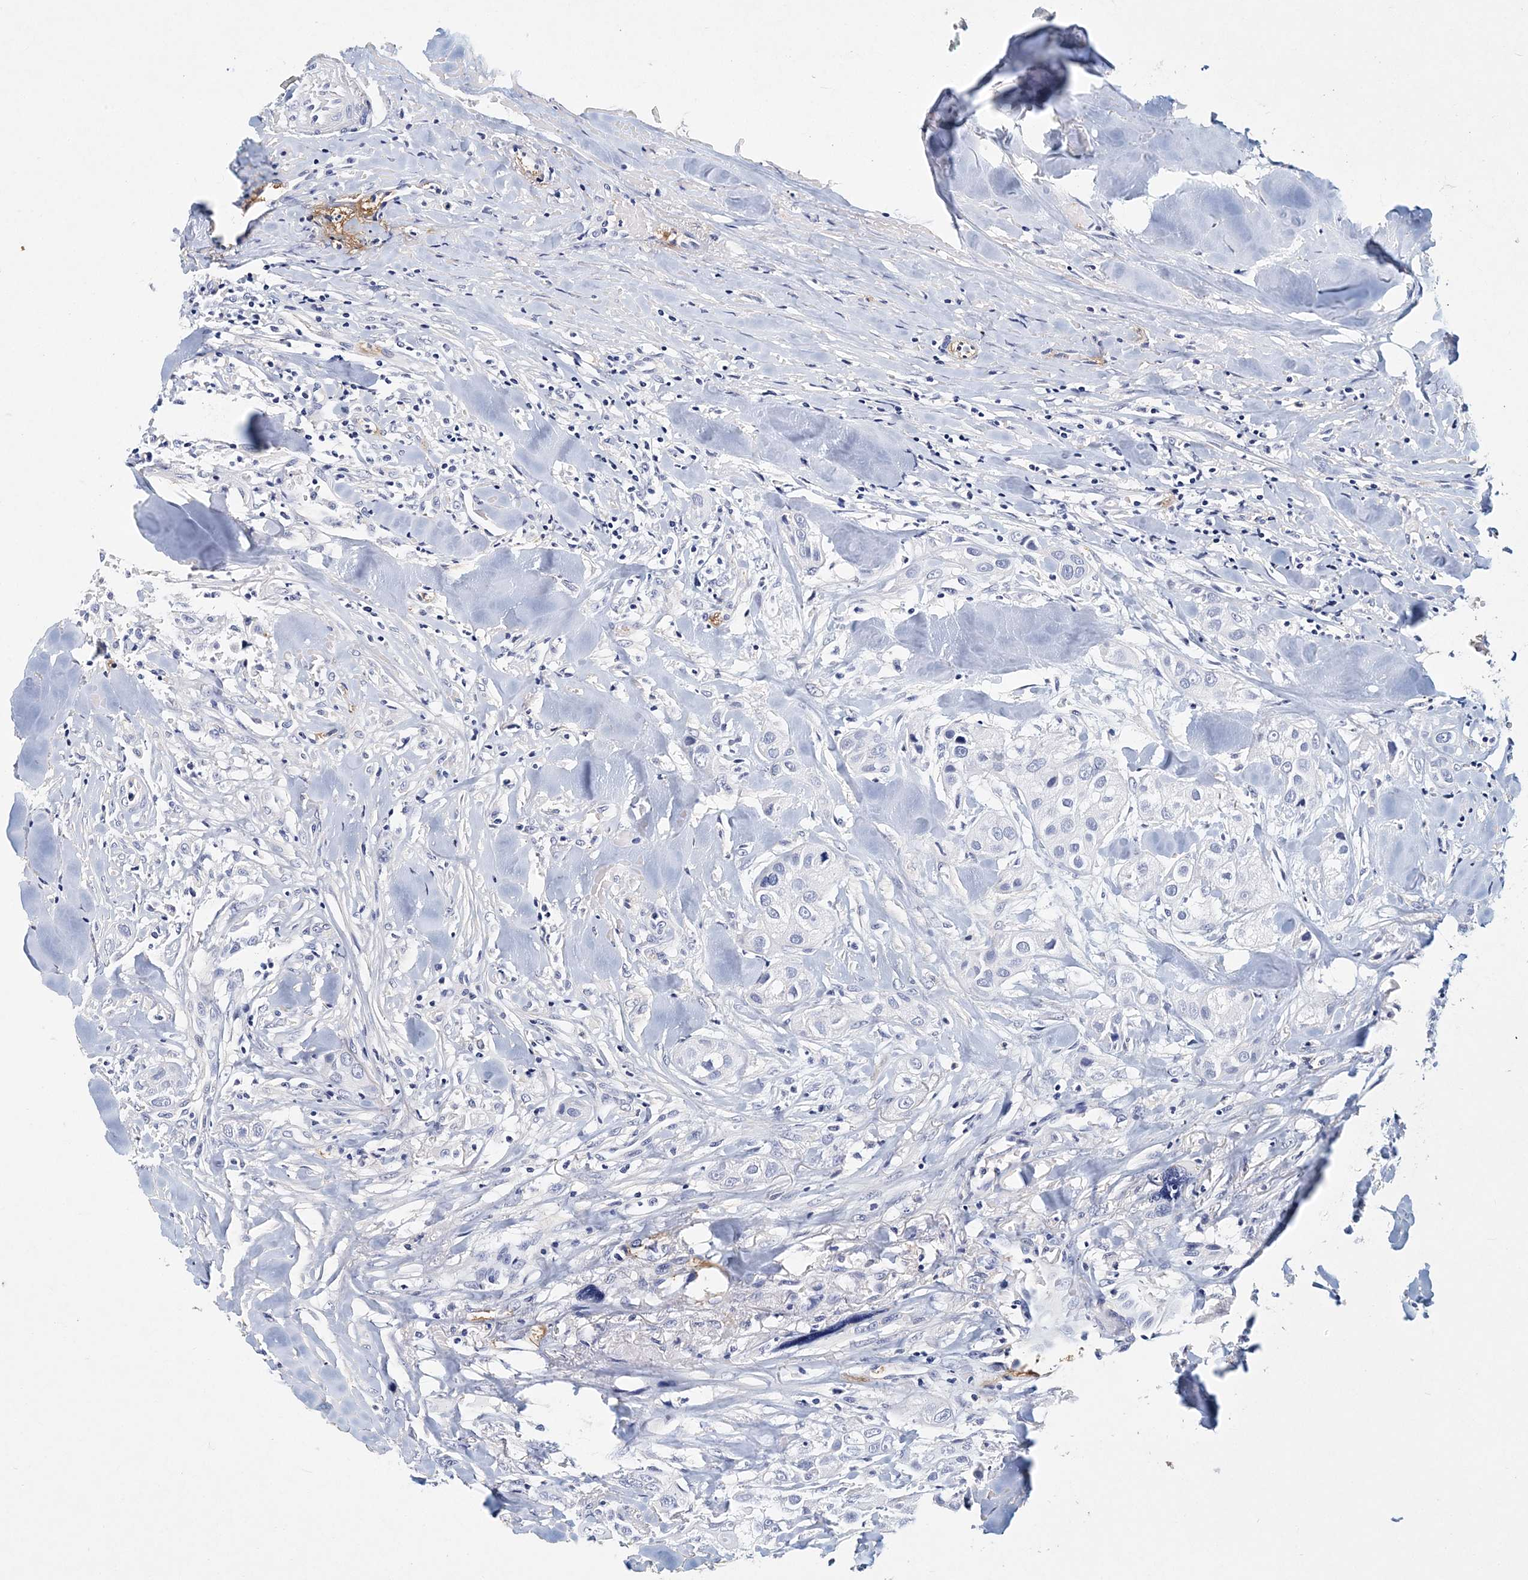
{"staining": {"intensity": "negative", "quantity": "none", "location": "none"}, "tissue": "head and neck cancer", "cell_type": "Tumor cells", "image_type": "cancer", "snomed": [{"axis": "morphology", "description": "Normal tissue, NOS"}, {"axis": "morphology", "description": "Squamous cell carcinoma, NOS"}, {"axis": "topography", "description": "Skeletal muscle"}, {"axis": "topography", "description": "Head-Neck"}], "caption": "The photomicrograph displays no significant expression in tumor cells of head and neck squamous cell carcinoma.", "gene": "ITGA2B", "patient": {"sex": "male", "age": 51}}